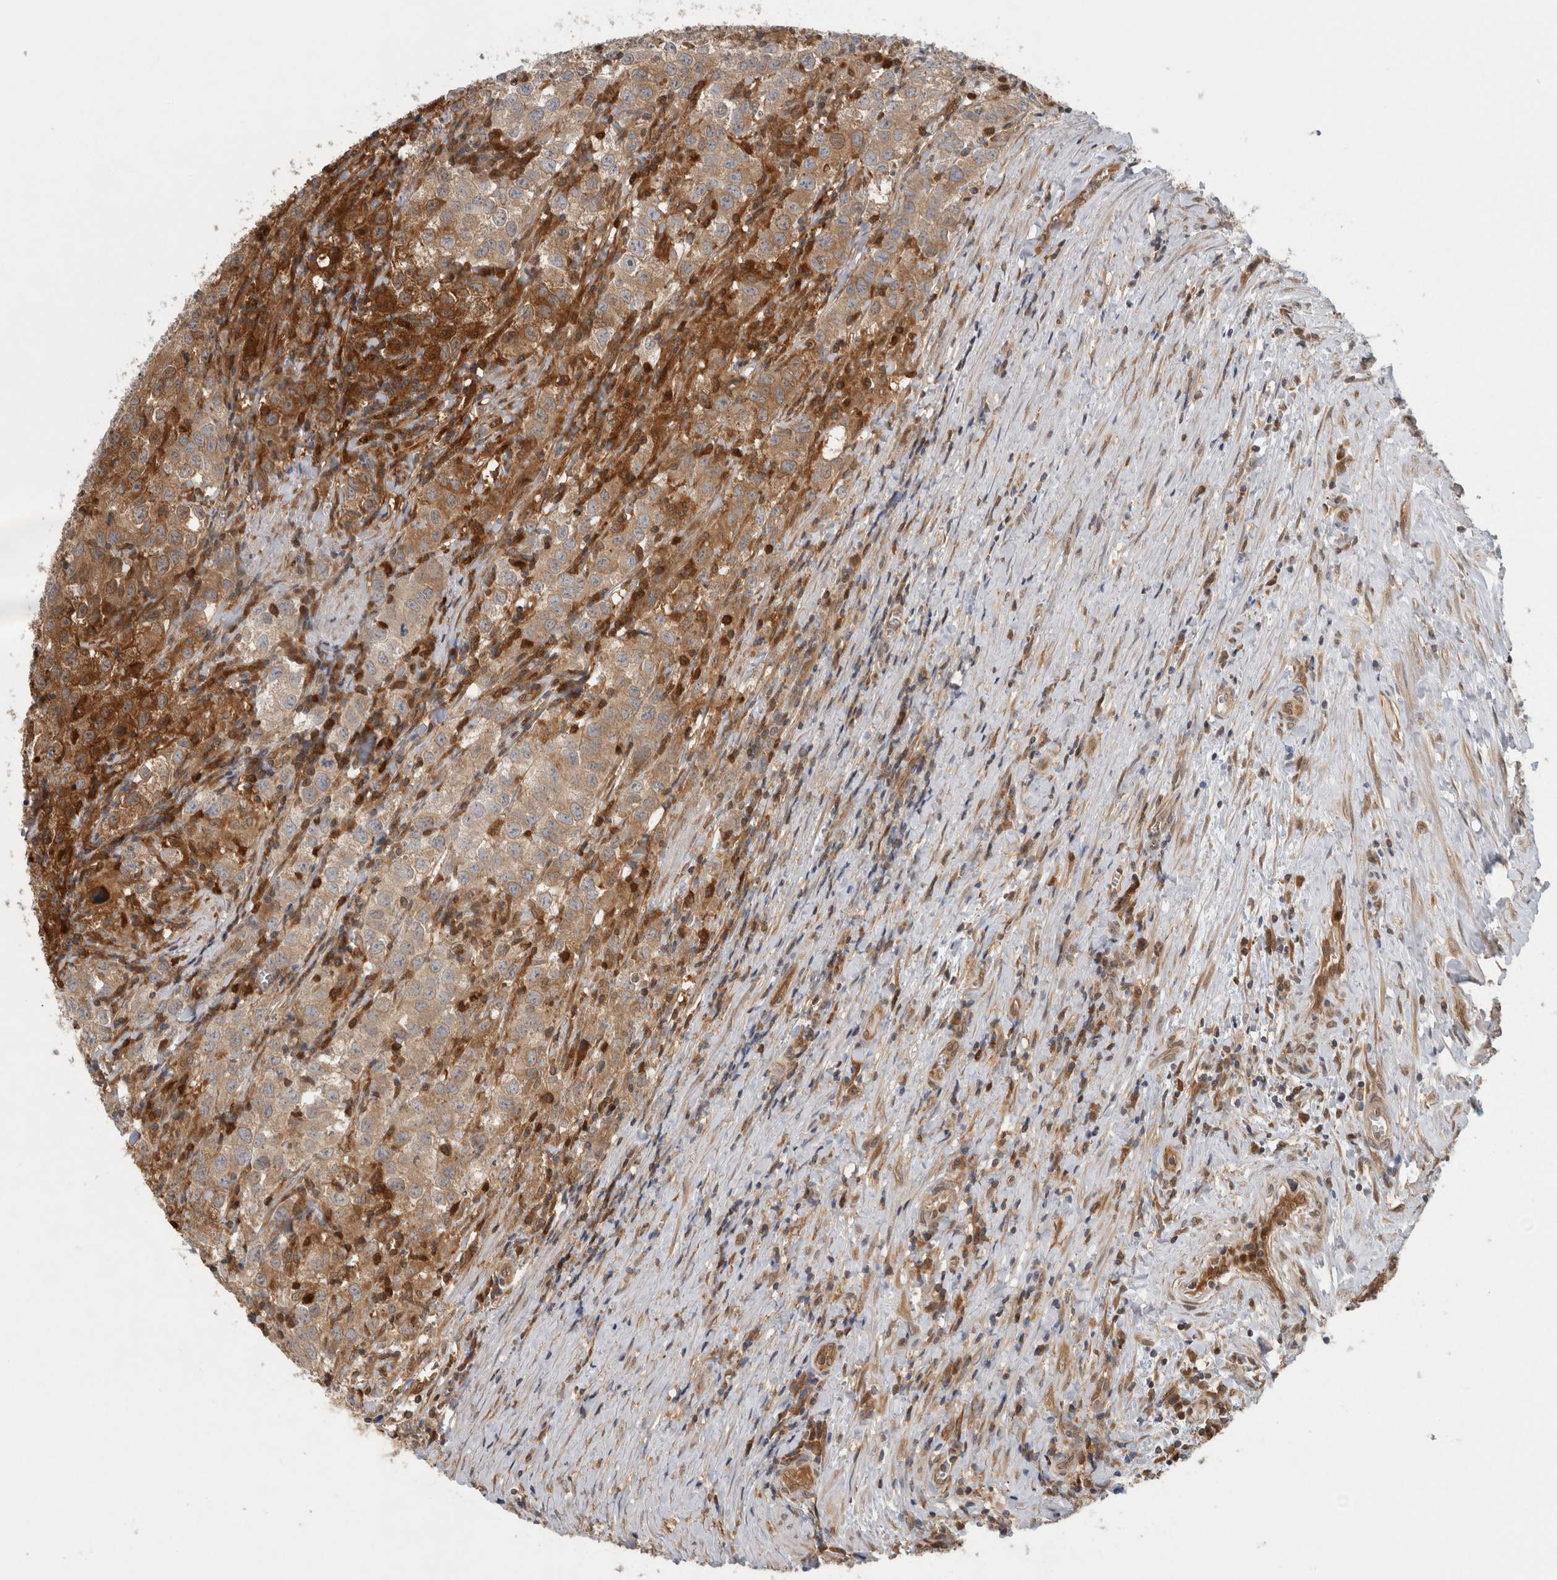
{"staining": {"intensity": "moderate", "quantity": "25%-75%", "location": "cytoplasmic/membranous"}, "tissue": "testis cancer", "cell_type": "Tumor cells", "image_type": "cancer", "snomed": [{"axis": "morphology", "description": "Seminoma, NOS"}, {"axis": "morphology", "description": "Carcinoma, Embryonal, NOS"}, {"axis": "topography", "description": "Testis"}], "caption": "Testis cancer (seminoma) was stained to show a protein in brown. There is medium levels of moderate cytoplasmic/membranous staining in approximately 25%-75% of tumor cells.", "gene": "ASTN2", "patient": {"sex": "male", "age": 43}}